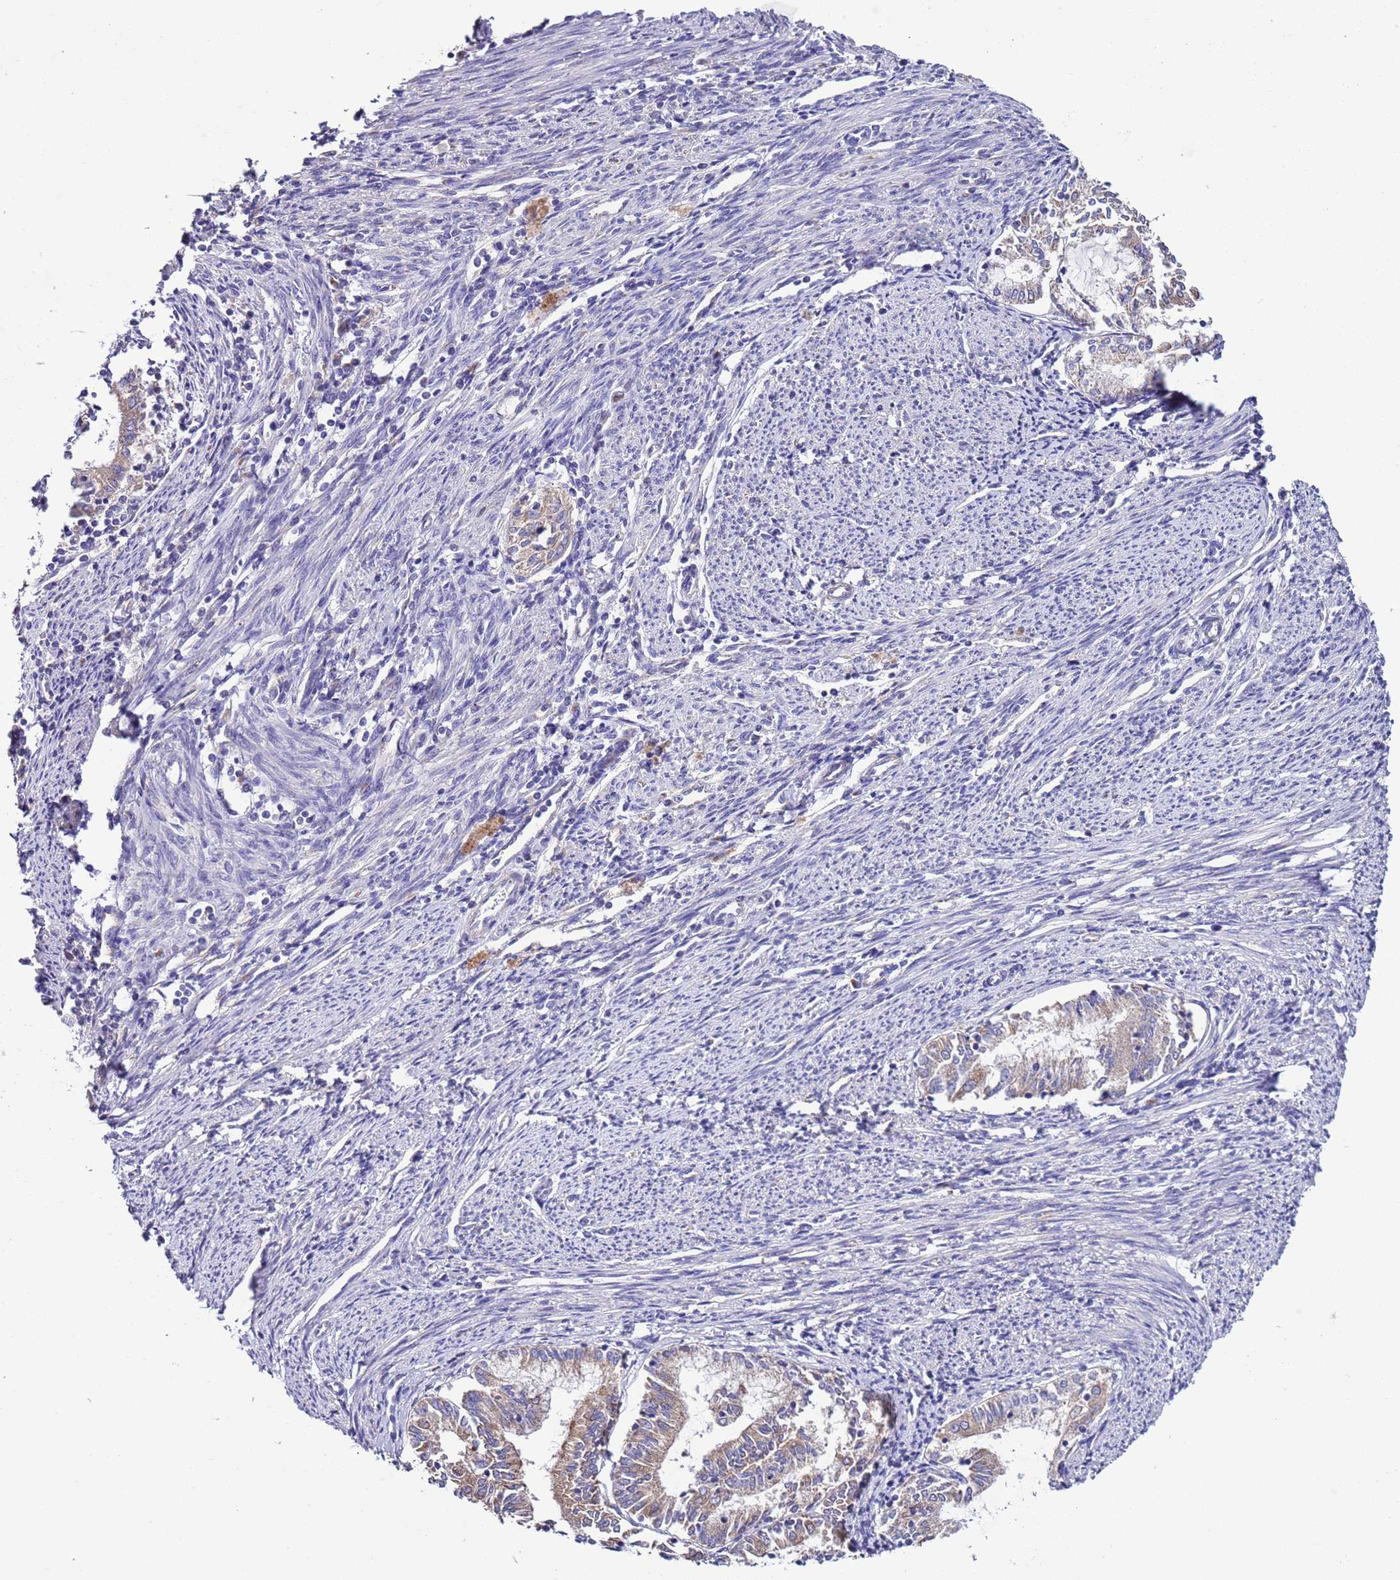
{"staining": {"intensity": "weak", "quantity": "25%-75%", "location": "cytoplasmic/membranous"}, "tissue": "endometrial cancer", "cell_type": "Tumor cells", "image_type": "cancer", "snomed": [{"axis": "morphology", "description": "Adenocarcinoma, NOS"}, {"axis": "topography", "description": "Endometrium"}], "caption": "Endometrial cancer tissue demonstrates weak cytoplasmic/membranous expression in approximately 25%-75% of tumor cells, visualized by immunohistochemistry.", "gene": "AHI1", "patient": {"sex": "female", "age": 79}}